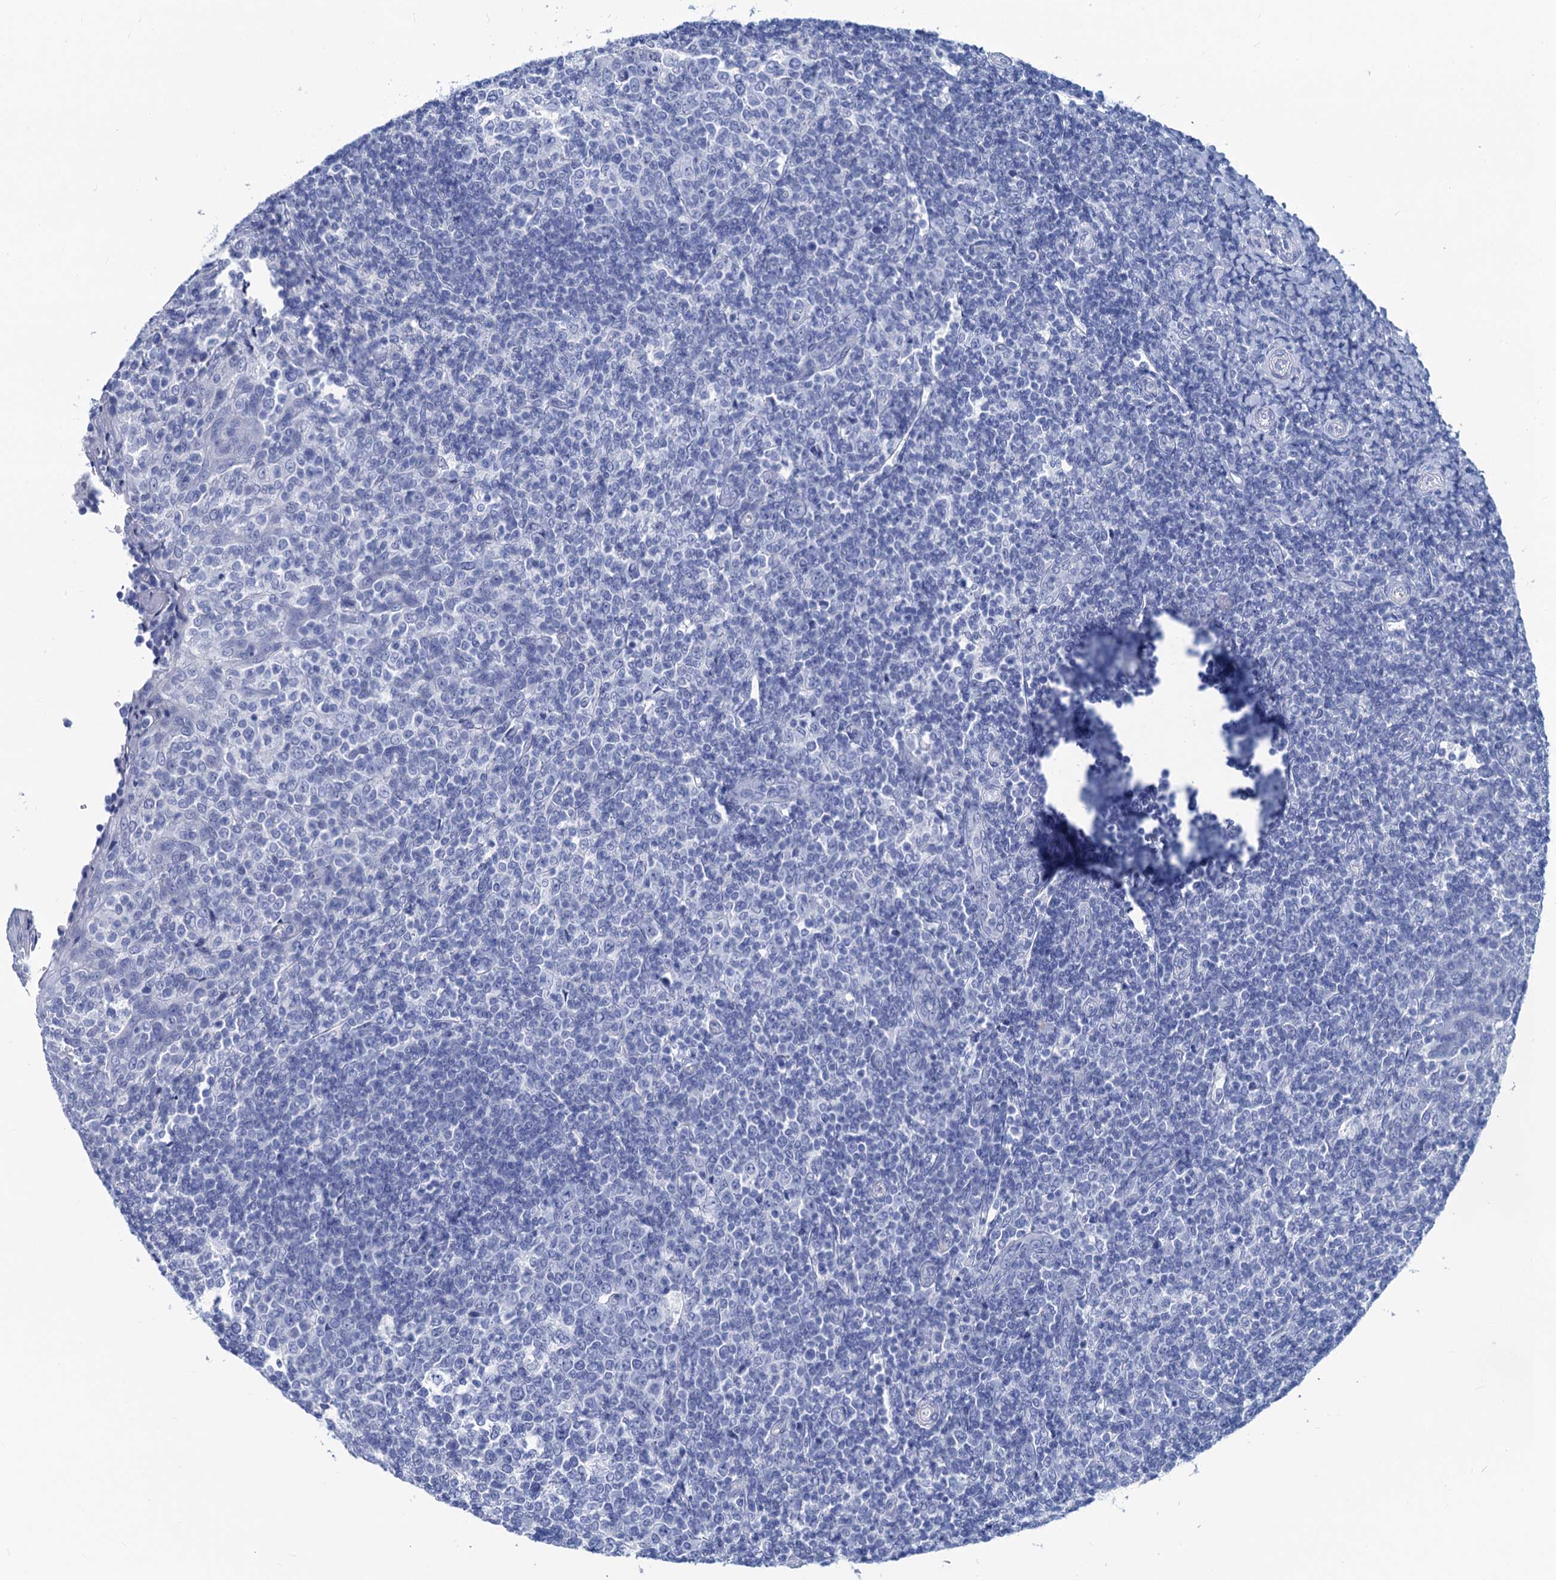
{"staining": {"intensity": "negative", "quantity": "none", "location": "none"}, "tissue": "tonsil", "cell_type": "Germinal center cells", "image_type": "normal", "snomed": [{"axis": "morphology", "description": "Normal tissue, NOS"}, {"axis": "topography", "description": "Tonsil"}], "caption": "This is a photomicrograph of immunohistochemistry staining of normal tonsil, which shows no expression in germinal center cells.", "gene": "CABYR", "patient": {"sex": "female", "age": 19}}